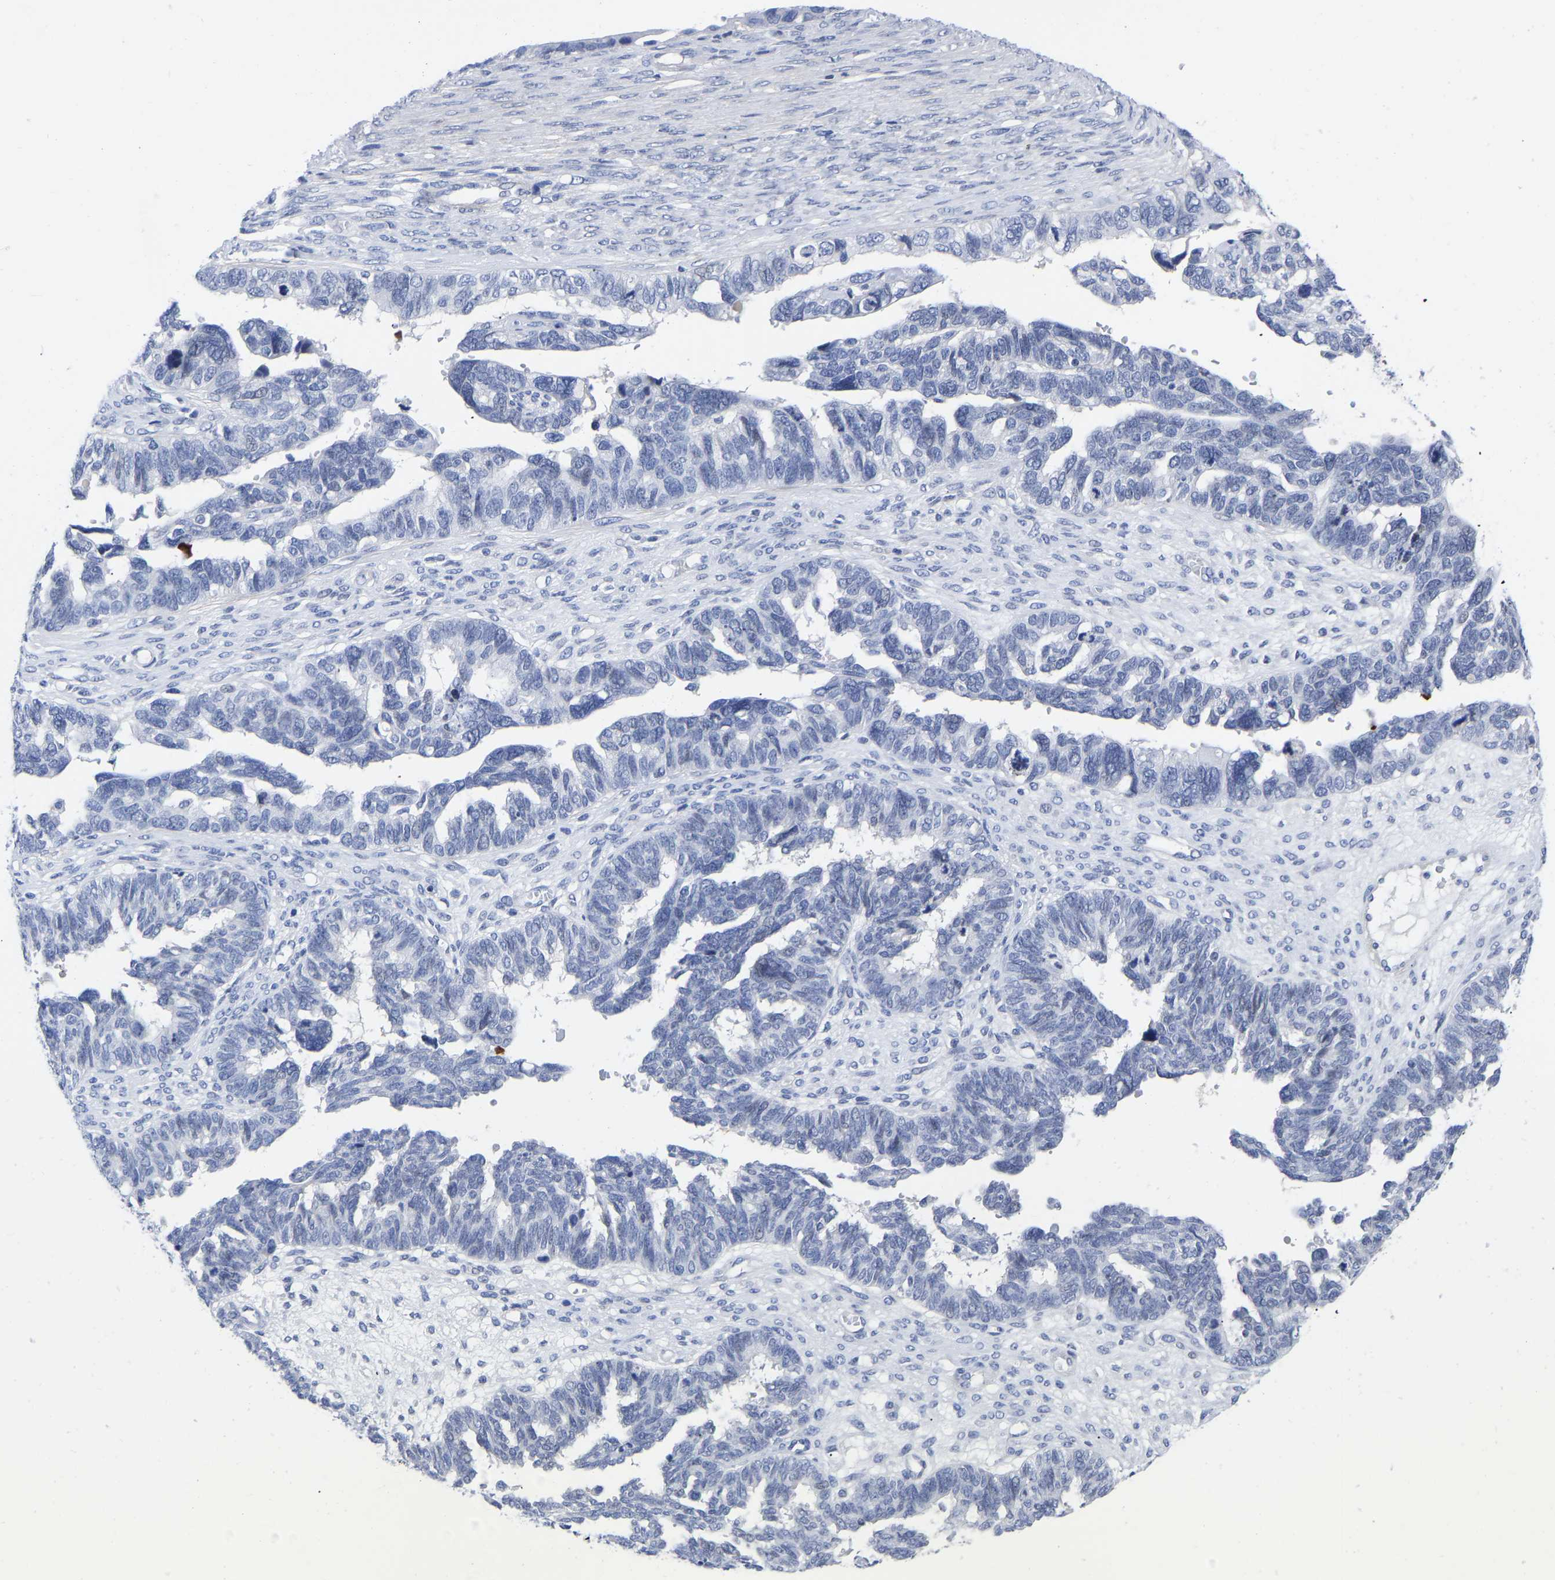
{"staining": {"intensity": "negative", "quantity": "none", "location": "none"}, "tissue": "ovarian cancer", "cell_type": "Tumor cells", "image_type": "cancer", "snomed": [{"axis": "morphology", "description": "Cystadenocarcinoma, serous, NOS"}, {"axis": "topography", "description": "Ovary"}], "caption": "This is an IHC image of ovarian serous cystadenocarcinoma. There is no staining in tumor cells.", "gene": "GPA33", "patient": {"sex": "female", "age": 79}}